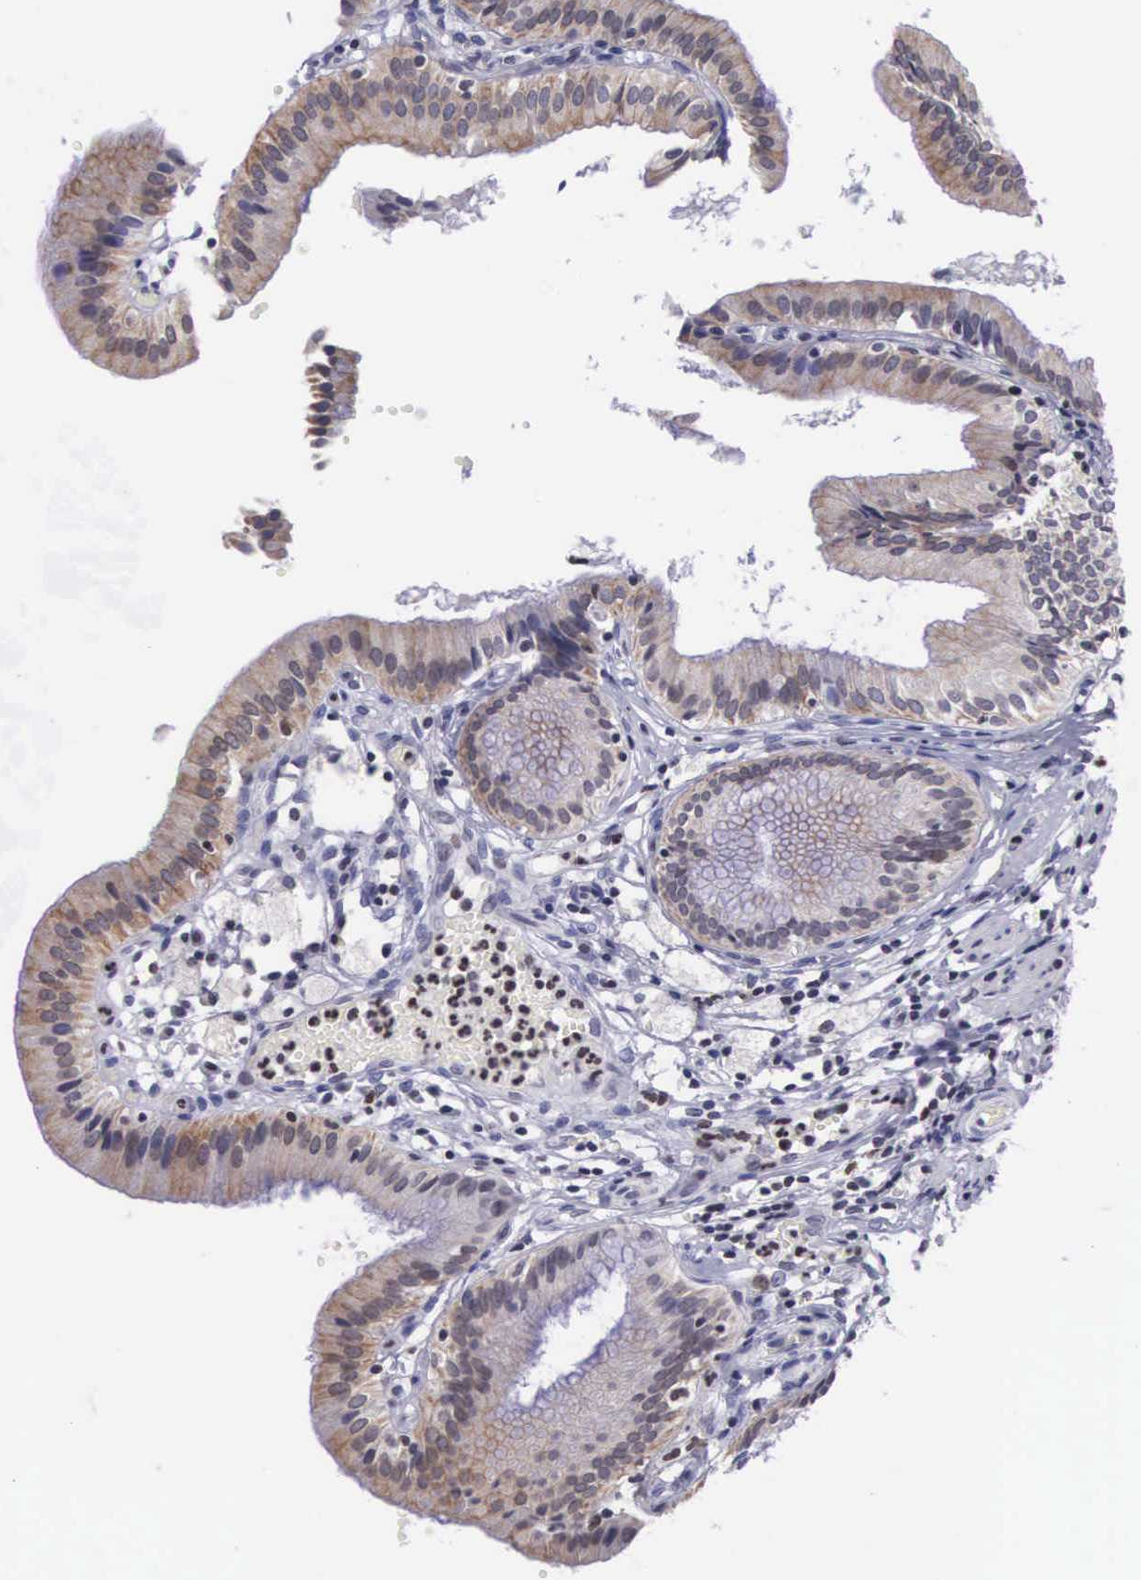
{"staining": {"intensity": "weak", "quantity": "<25%", "location": "cytoplasmic/membranous,nuclear"}, "tissue": "gallbladder", "cell_type": "Glandular cells", "image_type": "normal", "snomed": [{"axis": "morphology", "description": "Normal tissue, NOS"}, {"axis": "topography", "description": "Gallbladder"}], "caption": "The micrograph exhibits no staining of glandular cells in normal gallbladder.", "gene": "VRK1", "patient": {"sex": "male", "age": 28}}